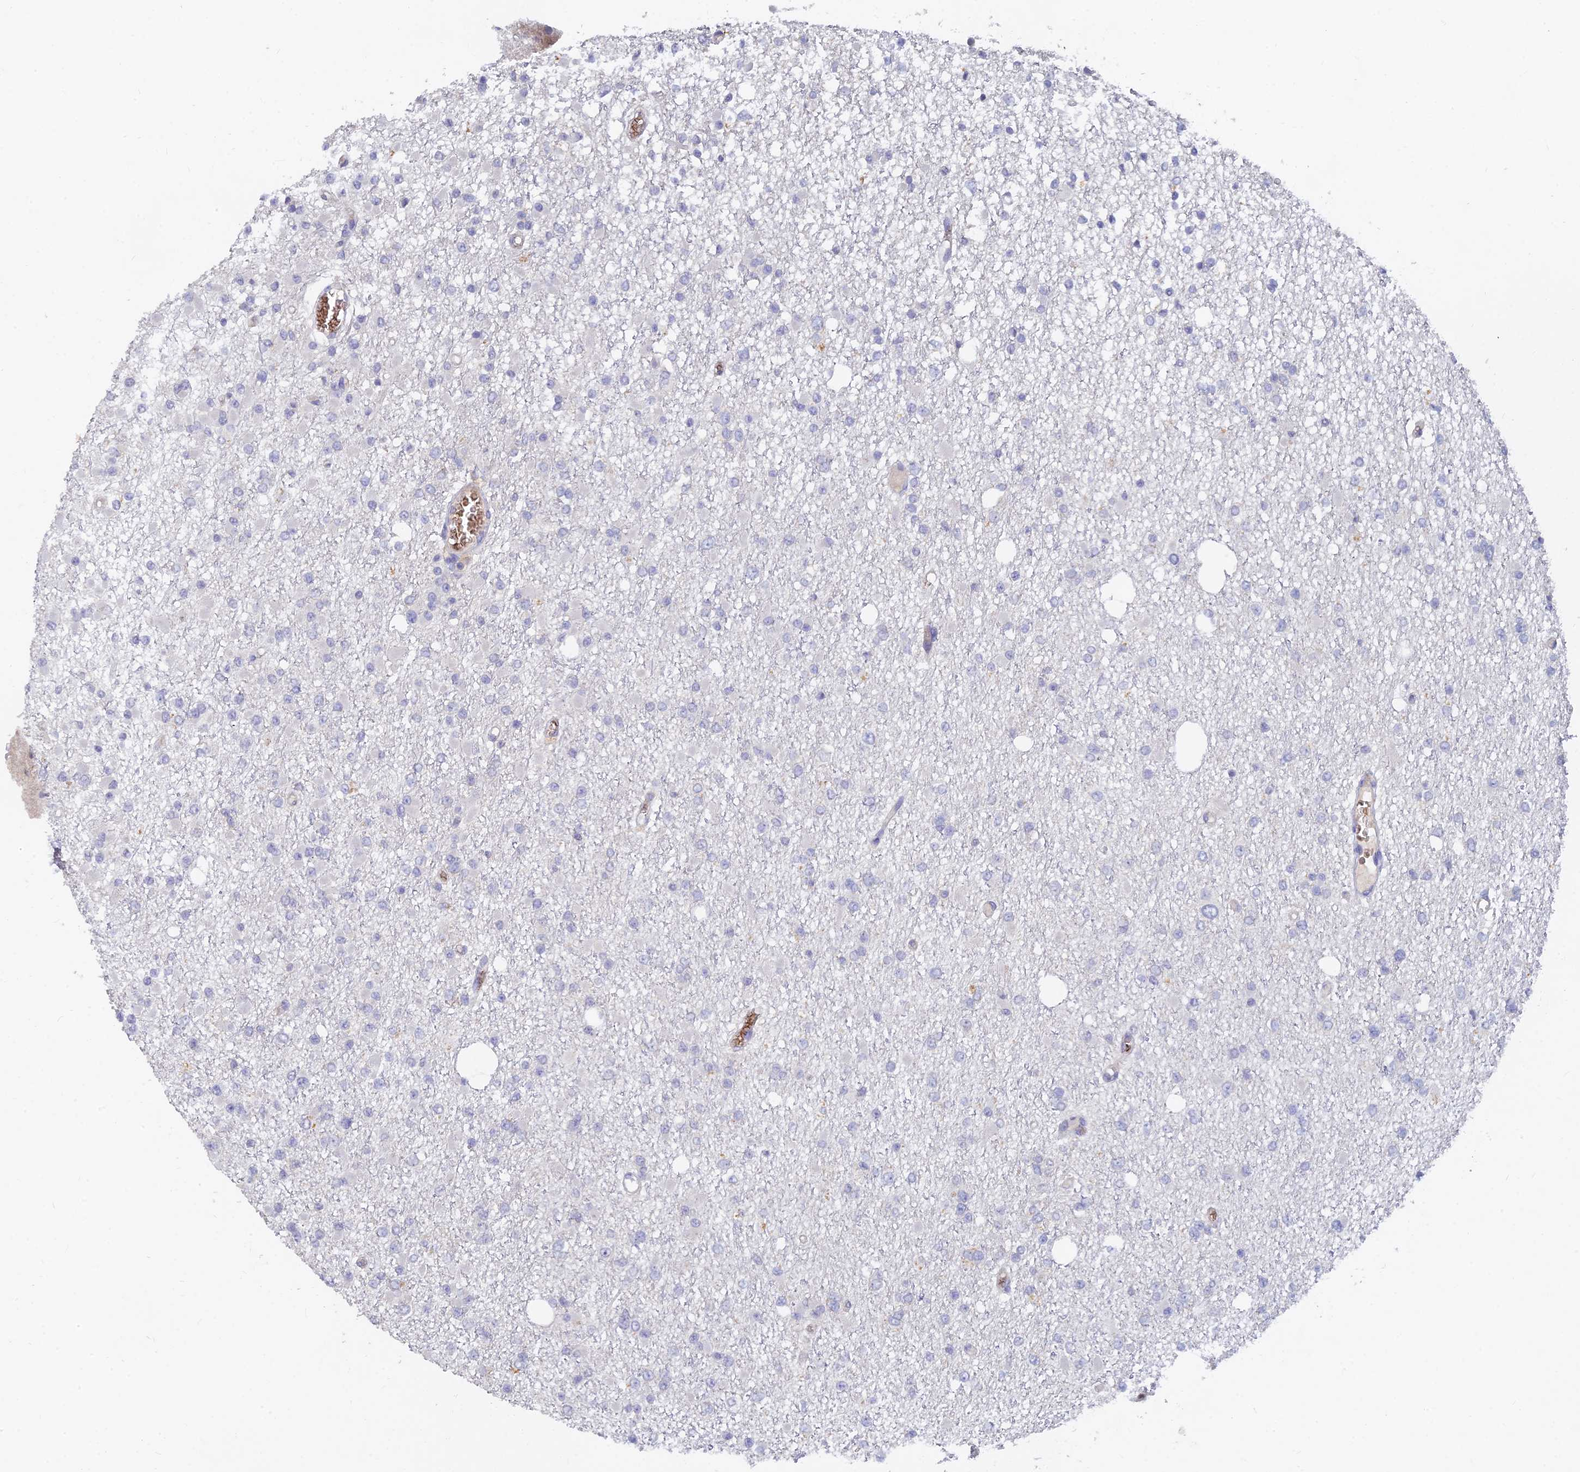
{"staining": {"intensity": "negative", "quantity": "none", "location": "none"}, "tissue": "glioma", "cell_type": "Tumor cells", "image_type": "cancer", "snomed": [{"axis": "morphology", "description": "Glioma, malignant, Low grade"}, {"axis": "topography", "description": "Brain"}], "caption": "DAB (3,3'-diaminobenzidine) immunohistochemical staining of human malignant glioma (low-grade) shows no significant positivity in tumor cells. The staining is performed using DAB (3,3'-diaminobenzidine) brown chromogen with nuclei counter-stained in using hematoxylin.", "gene": "ARRDC1", "patient": {"sex": "female", "age": 22}}